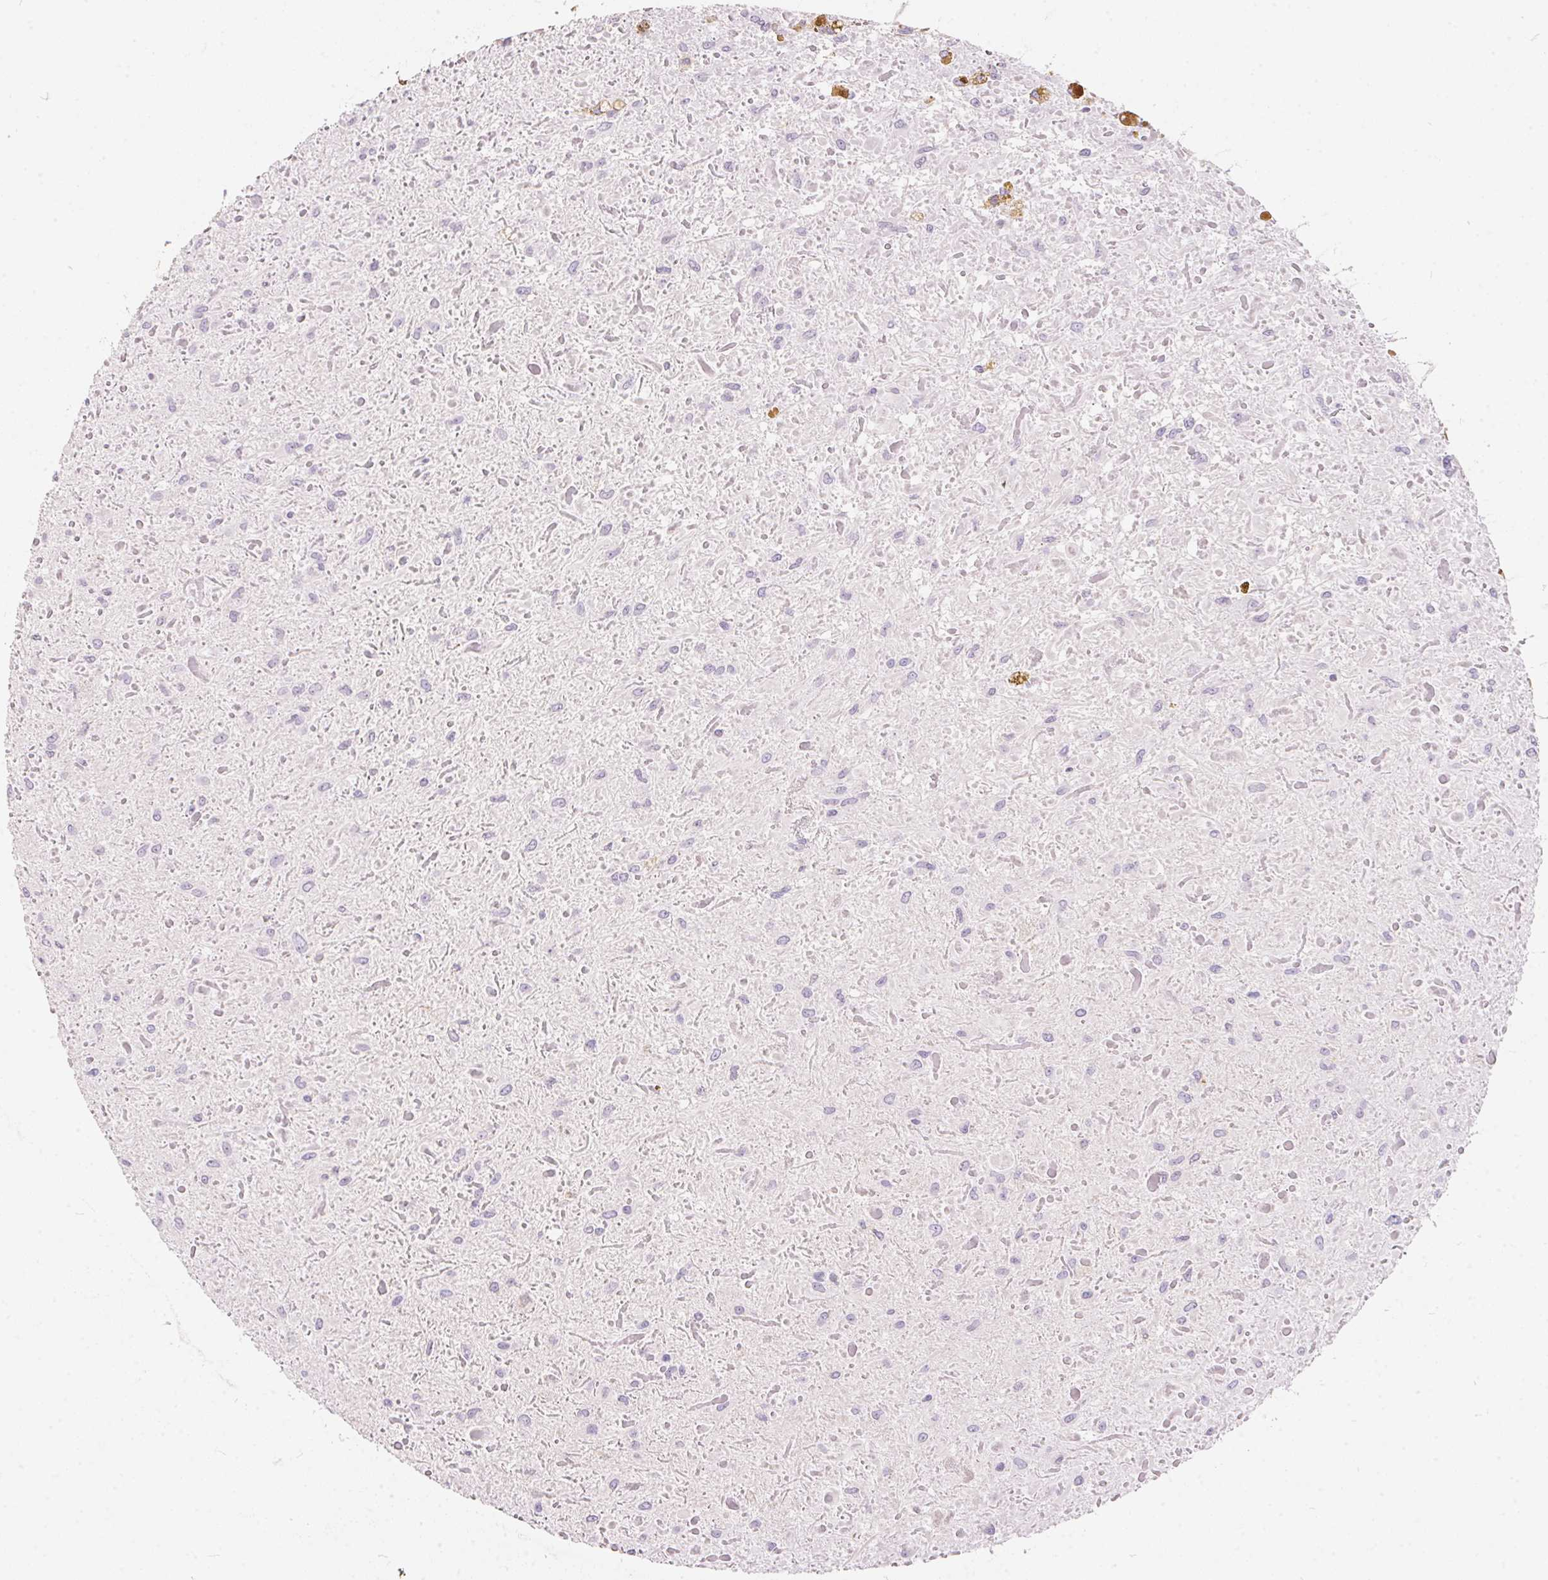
{"staining": {"intensity": "negative", "quantity": "none", "location": "none"}, "tissue": "glioma", "cell_type": "Tumor cells", "image_type": "cancer", "snomed": [{"axis": "morphology", "description": "Glioma, malignant, Low grade"}, {"axis": "topography", "description": "Cerebellum"}], "caption": "The photomicrograph exhibits no staining of tumor cells in malignant glioma (low-grade).", "gene": "SERPINB1", "patient": {"sex": "female", "age": 14}}